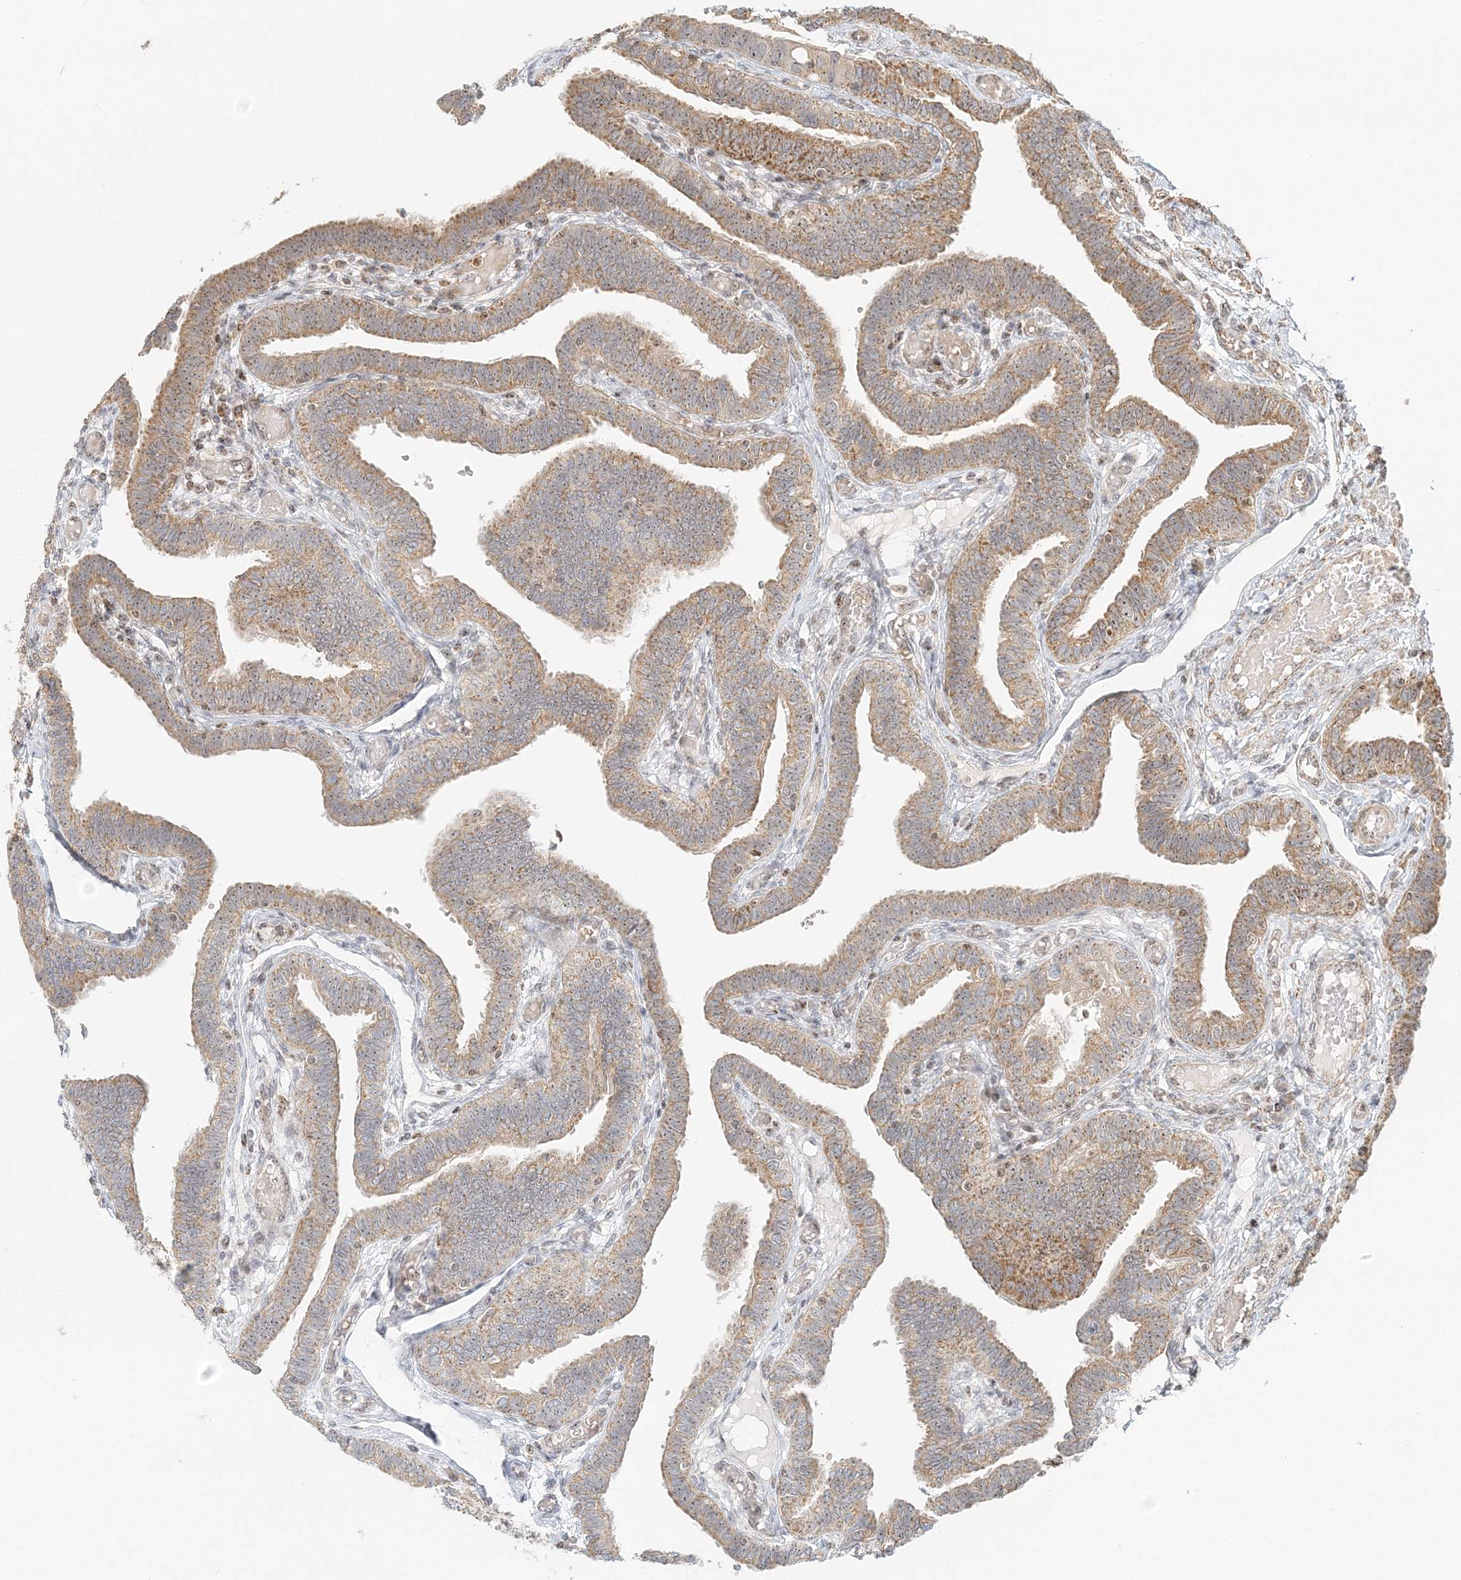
{"staining": {"intensity": "moderate", "quantity": ">75%", "location": "cytoplasmic/membranous,nuclear"}, "tissue": "fallopian tube", "cell_type": "Glandular cells", "image_type": "normal", "snomed": [{"axis": "morphology", "description": "Normal tissue, NOS"}, {"axis": "topography", "description": "Fallopian tube"}], "caption": "Protein staining reveals moderate cytoplasmic/membranous,nuclear expression in about >75% of glandular cells in normal fallopian tube.", "gene": "UBE2F", "patient": {"sex": "female", "age": 39}}